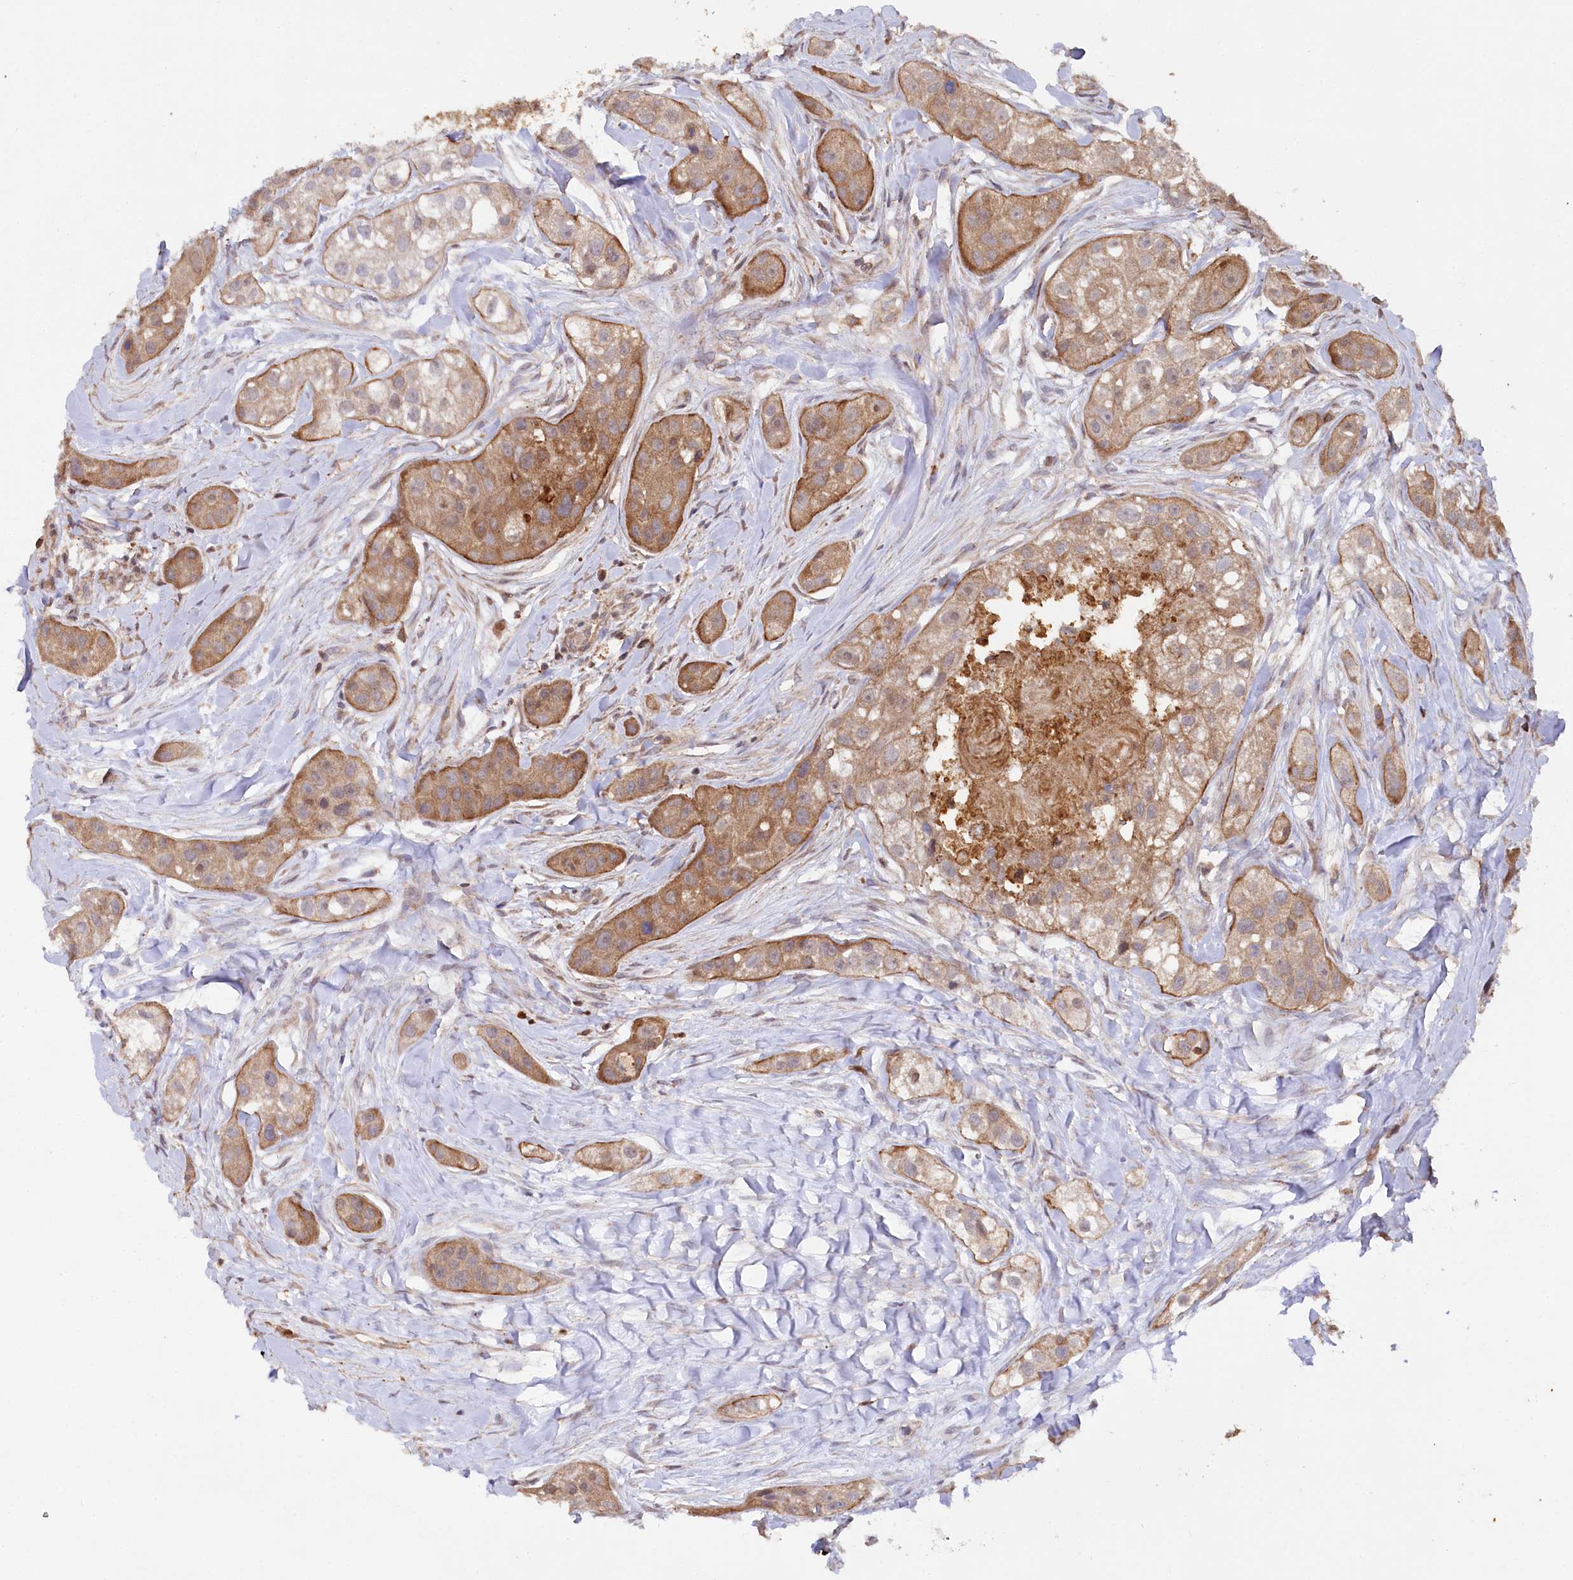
{"staining": {"intensity": "moderate", "quantity": ">75%", "location": "cytoplasmic/membranous"}, "tissue": "head and neck cancer", "cell_type": "Tumor cells", "image_type": "cancer", "snomed": [{"axis": "morphology", "description": "Normal tissue, NOS"}, {"axis": "morphology", "description": "Squamous cell carcinoma, NOS"}, {"axis": "topography", "description": "Skeletal muscle"}, {"axis": "topography", "description": "Head-Neck"}], "caption": "Tumor cells demonstrate medium levels of moderate cytoplasmic/membranous expression in approximately >75% of cells in head and neck cancer (squamous cell carcinoma).", "gene": "LSG1", "patient": {"sex": "male", "age": 51}}